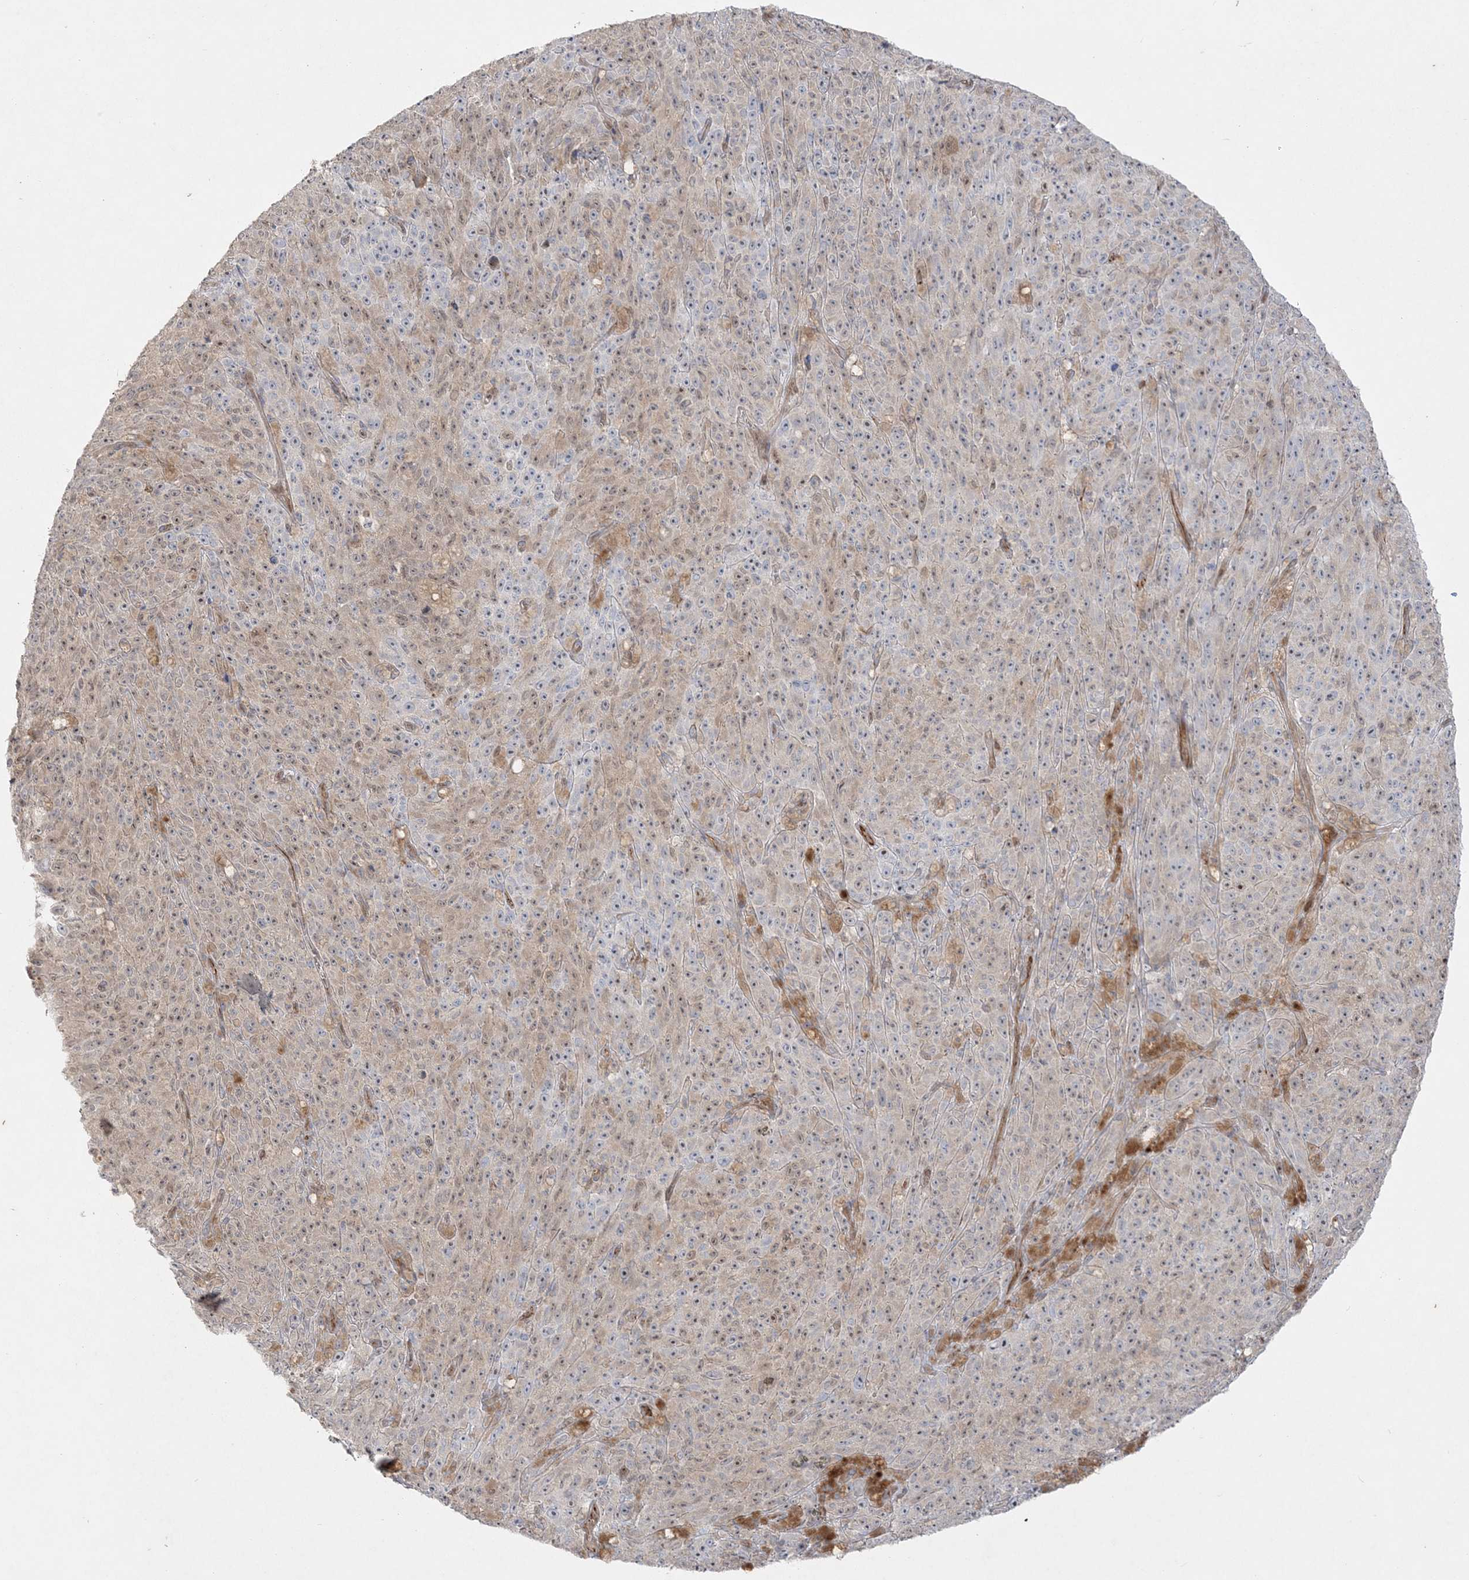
{"staining": {"intensity": "weak", "quantity": "25%-75%", "location": "cytoplasmic/membranous,nuclear"}, "tissue": "melanoma", "cell_type": "Tumor cells", "image_type": "cancer", "snomed": [{"axis": "morphology", "description": "Malignant melanoma, NOS"}, {"axis": "topography", "description": "Skin"}], "caption": "Immunohistochemical staining of melanoma demonstrates low levels of weak cytoplasmic/membranous and nuclear protein expression in about 25%-75% of tumor cells.", "gene": "INPP1", "patient": {"sex": "female", "age": 82}}